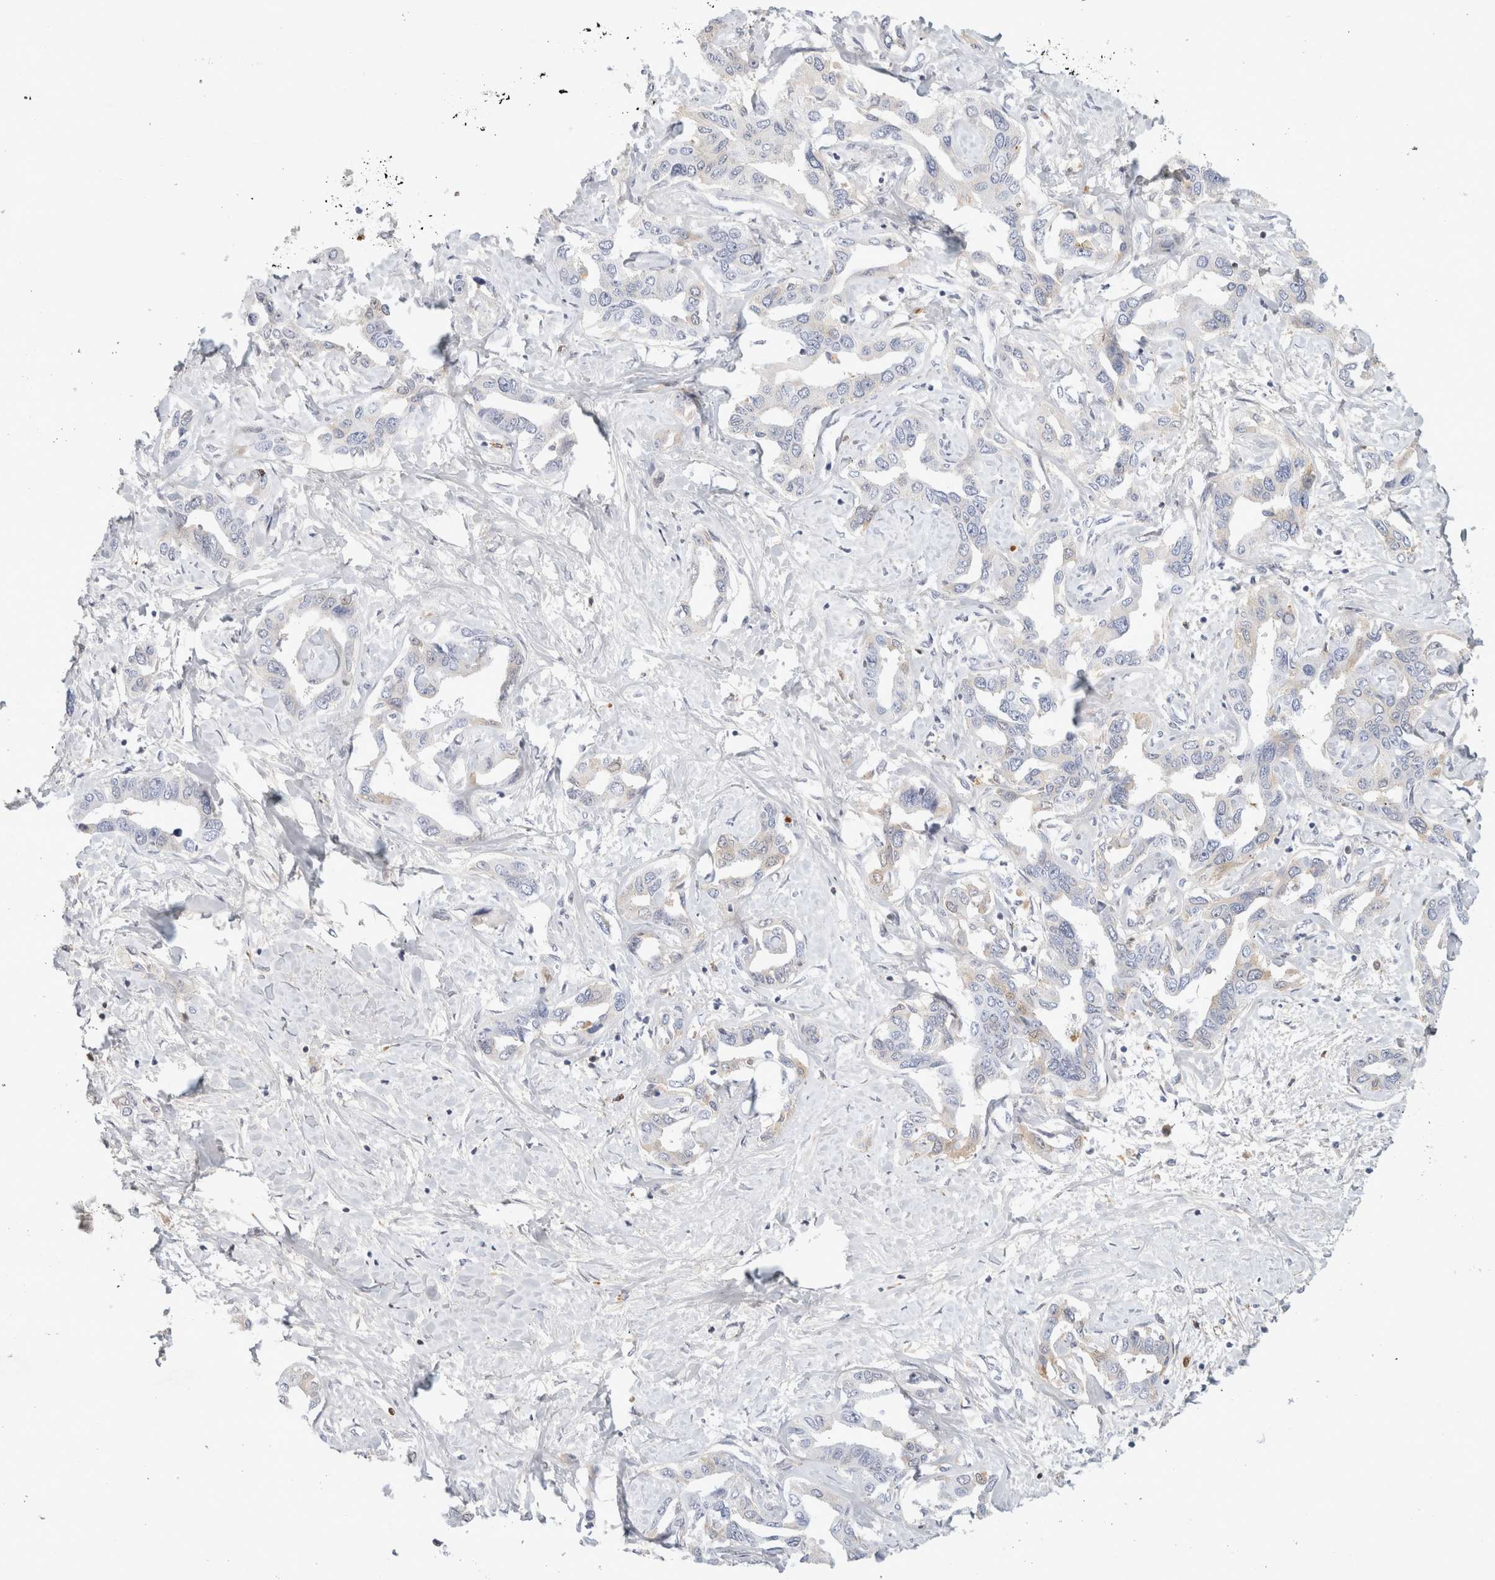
{"staining": {"intensity": "weak", "quantity": "<25%", "location": "cytoplasmic/membranous"}, "tissue": "liver cancer", "cell_type": "Tumor cells", "image_type": "cancer", "snomed": [{"axis": "morphology", "description": "Cholangiocarcinoma"}, {"axis": "topography", "description": "Liver"}], "caption": "IHC photomicrograph of liver cholangiocarcinoma stained for a protein (brown), which shows no staining in tumor cells.", "gene": "FGL2", "patient": {"sex": "male", "age": 59}}